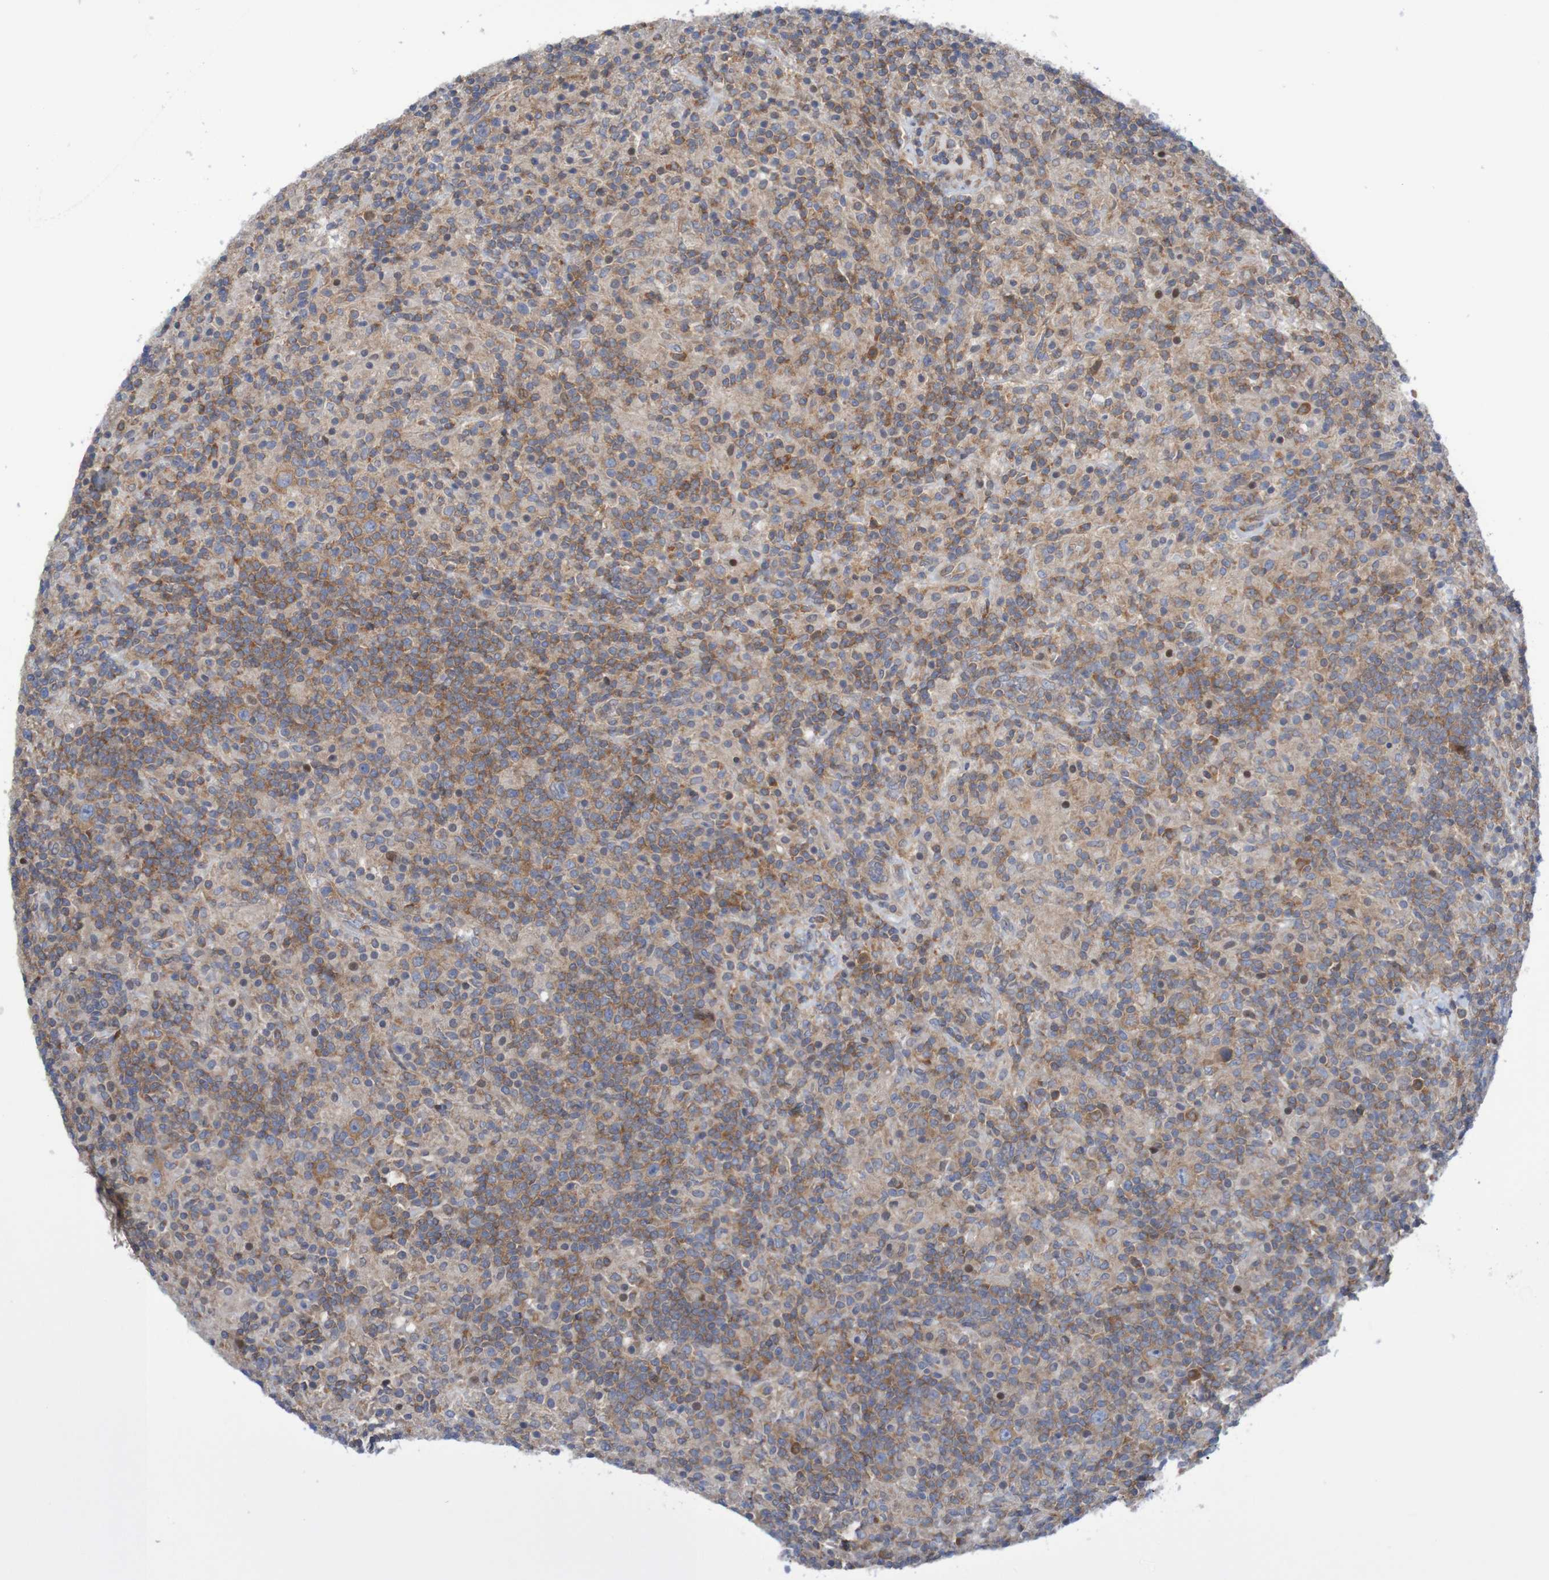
{"staining": {"intensity": "weak", "quantity": ">75%", "location": "cytoplasmic/membranous"}, "tissue": "lymphoma", "cell_type": "Tumor cells", "image_type": "cancer", "snomed": [{"axis": "morphology", "description": "Hodgkin's disease, NOS"}, {"axis": "topography", "description": "Lymph node"}], "caption": "Protein expression analysis of human lymphoma reveals weak cytoplasmic/membranous expression in about >75% of tumor cells. Using DAB (brown) and hematoxylin (blue) stains, captured at high magnification using brightfield microscopy.", "gene": "LRRC47", "patient": {"sex": "male", "age": 70}}